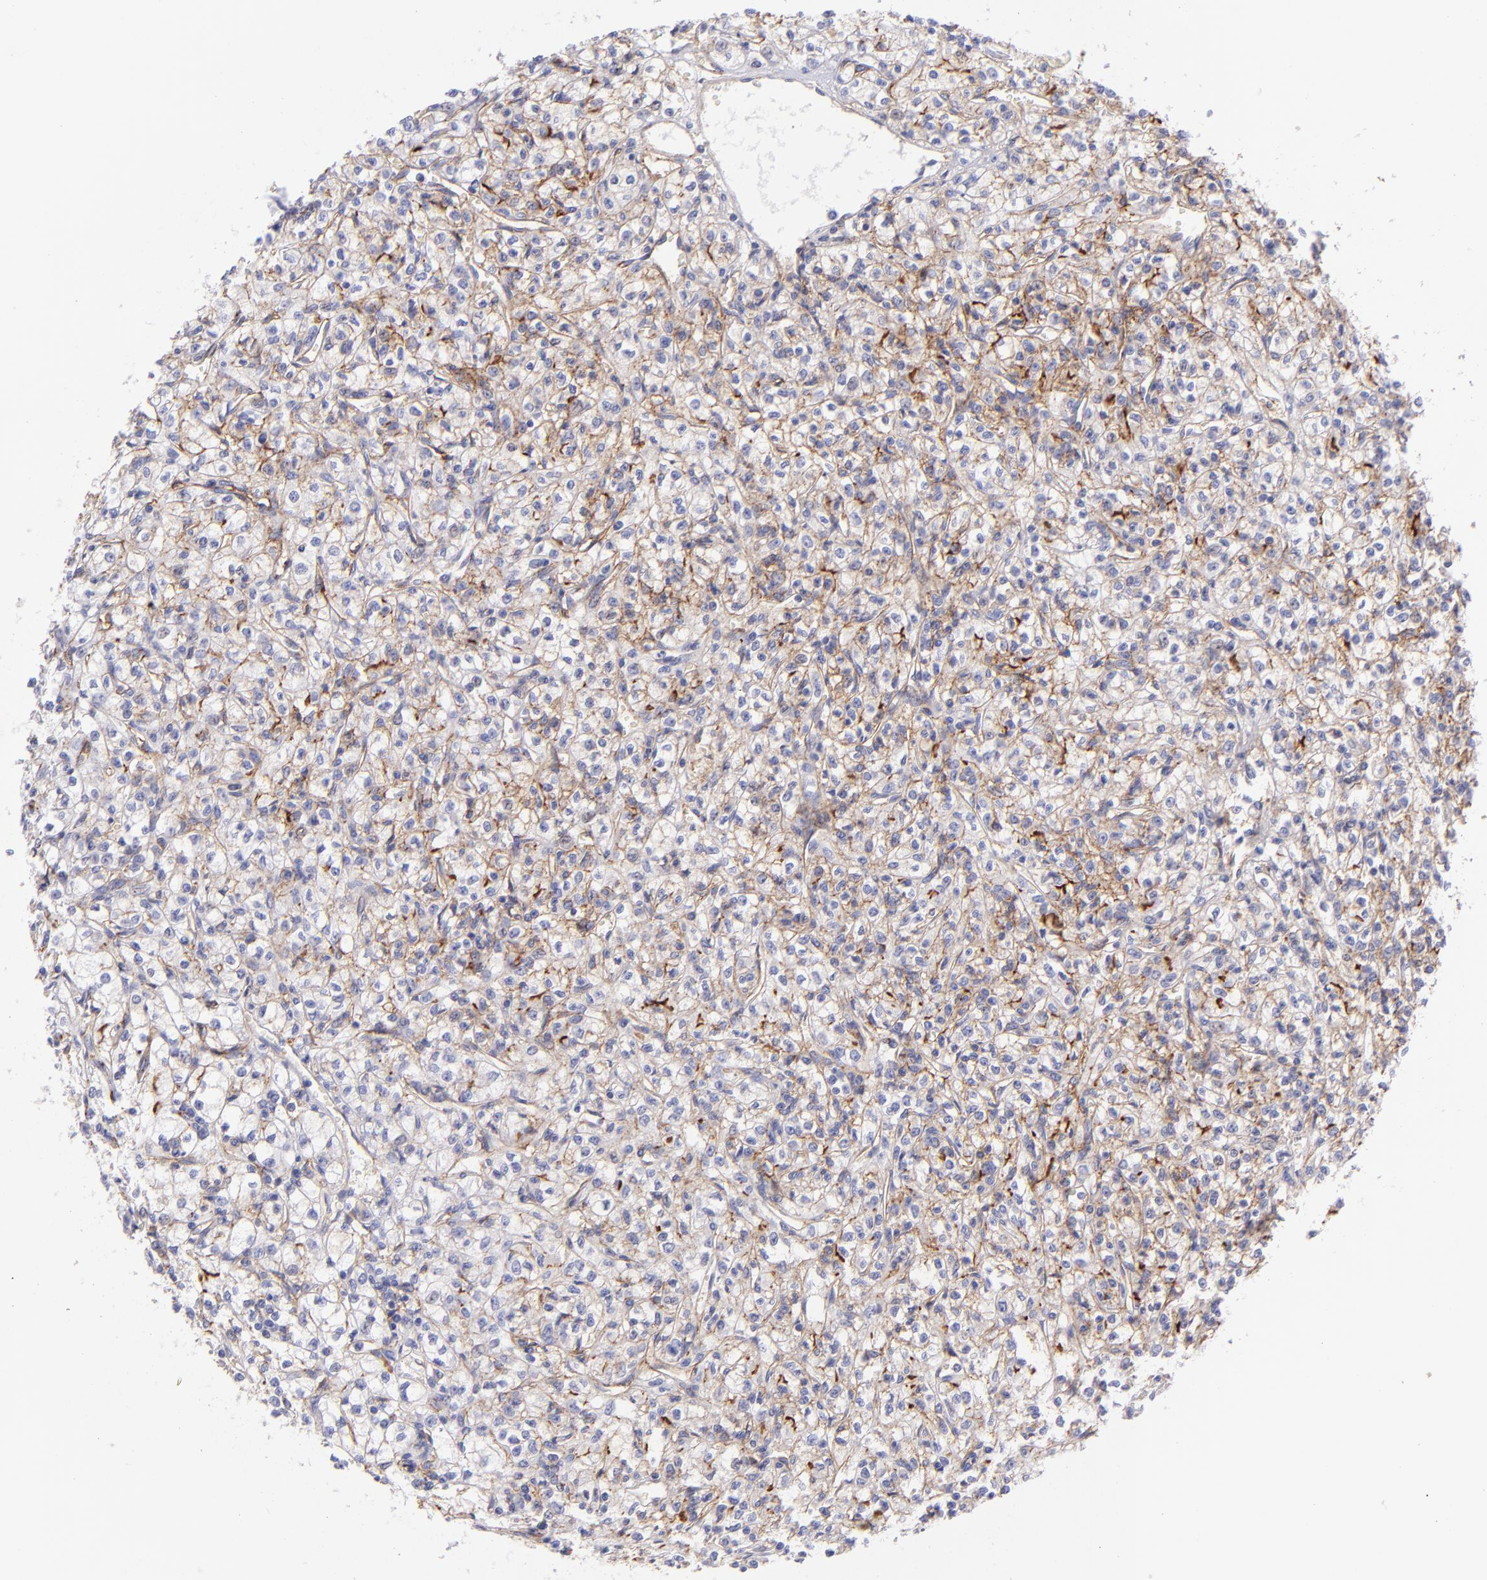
{"staining": {"intensity": "moderate", "quantity": ">75%", "location": "cytoplasmic/membranous"}, "tissue": "renal cancer", "cell_type": "Tumor cells", "image_type": "cancer", "snomed": [{"axis": "morphology", "description": "Adenocarcinoma, NOS"}, {"axis": "topography", "description": "Kidney"}], "caption": "IHC photomicrograph of renal cancer (adenocarcinoma) stained for a protein (brown), which displays medium levels of moderate cytoplasmic/membranous staining in about >75% of tumor cells.", "gene": "CD81", "patient": {"sex": "male", "age": 61}}